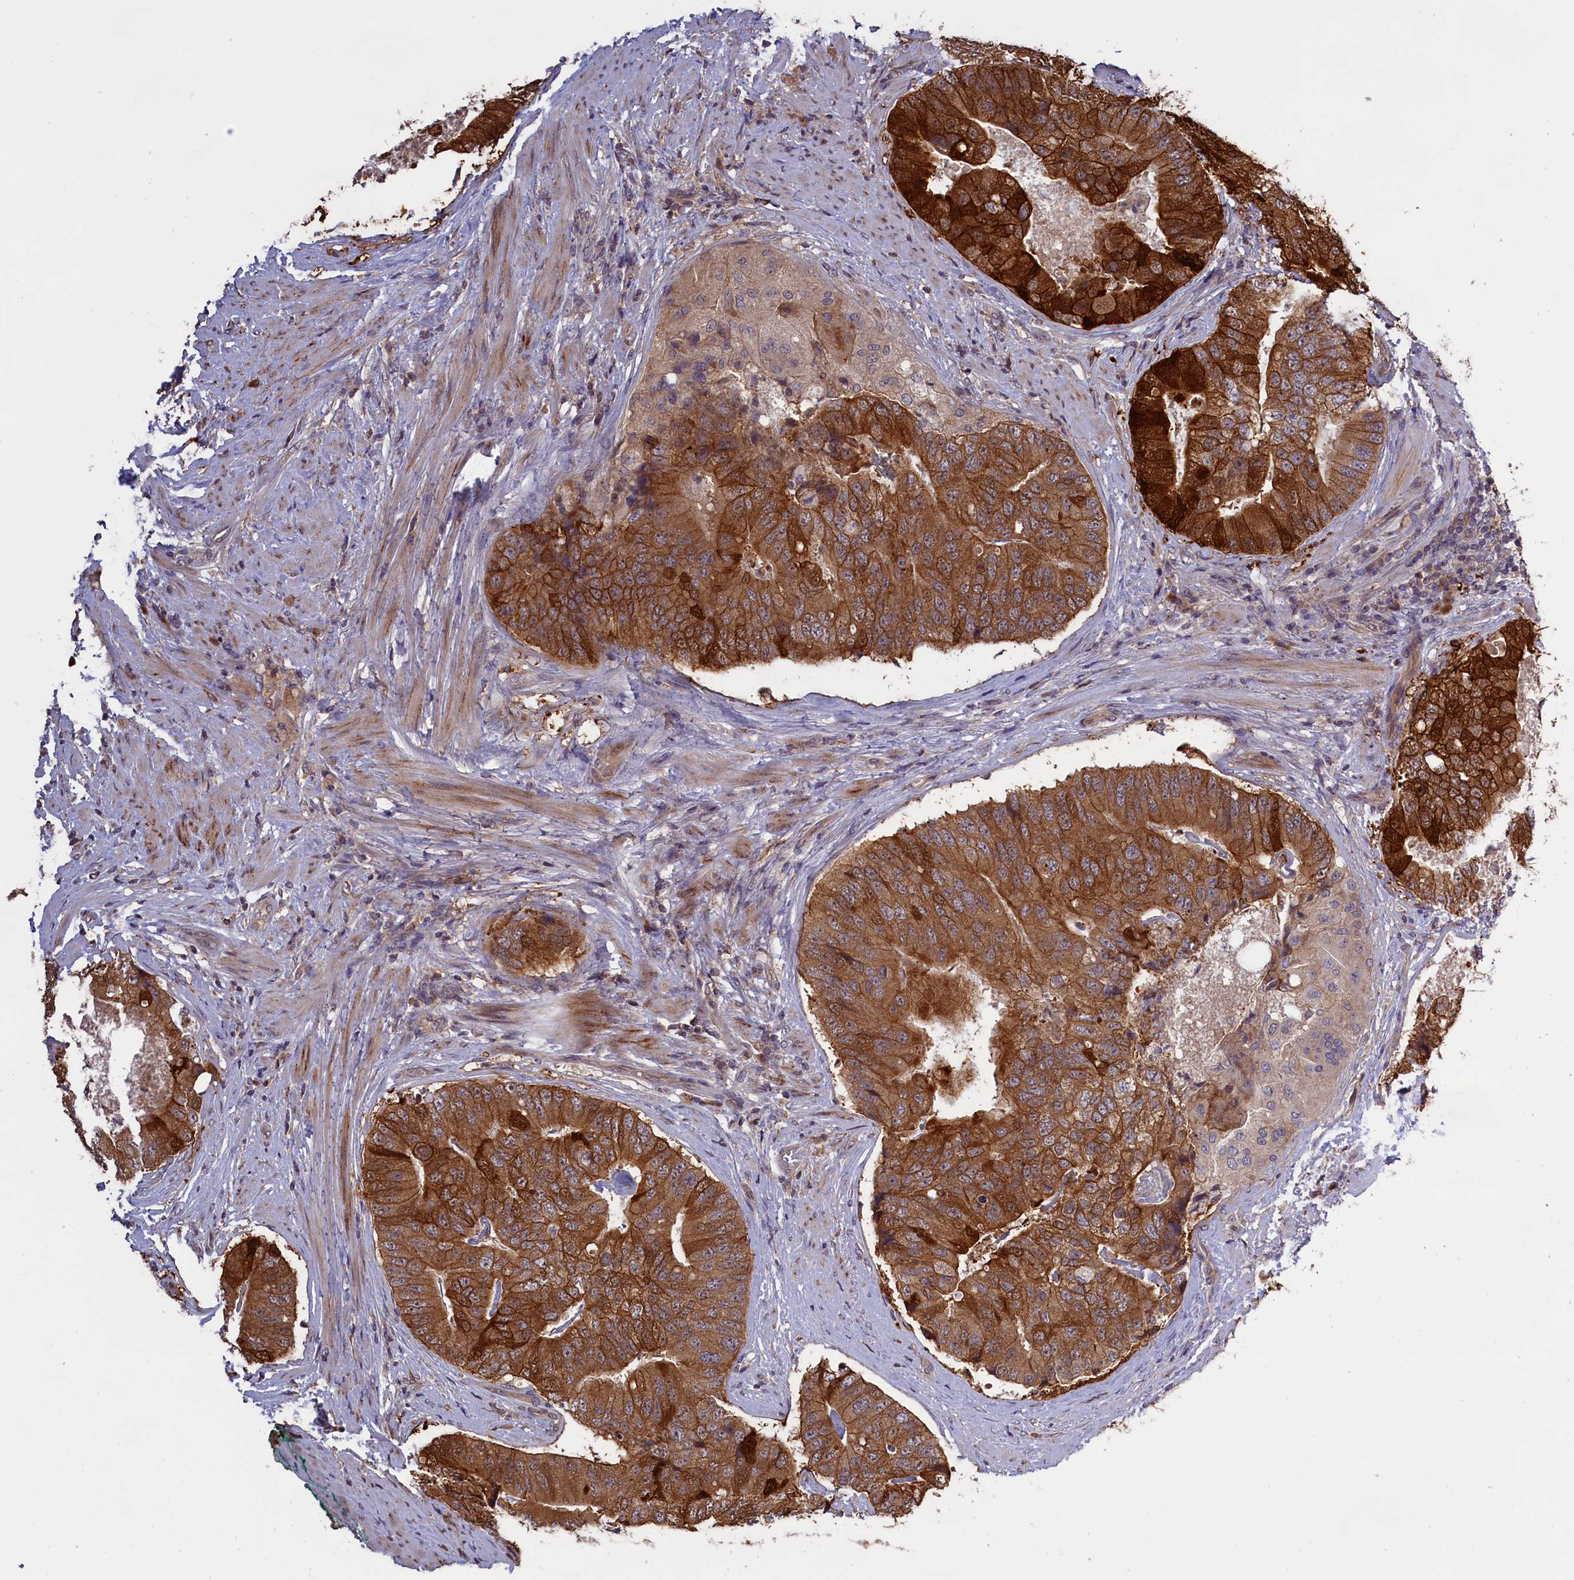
{"staining": {"intensity": "strong", "quantity": ">75%", "location": "cytoplasmic/membranous"}, "tissue": "prostate cancer", "cell_type": "Tumor cells", "image_type": "cancer", "snomed": [{"axis": "morphology", "description": "Adenocarcinoma, High grade"}, {"axis": "topography", "description": "Prostate"}], "caption": "The immunohistochemical stain labels strong cytoplasmic/membranous expression in tumor cells of prostate cancer (high-grade adenocarcinoma) tissue. The staining was performed using DAB, with brown indicating positive protein expression. Nuclei are stained blue with hematoxylin.", "gene": "DENND1B", "patient": {"sex": "male", "age": 70}}